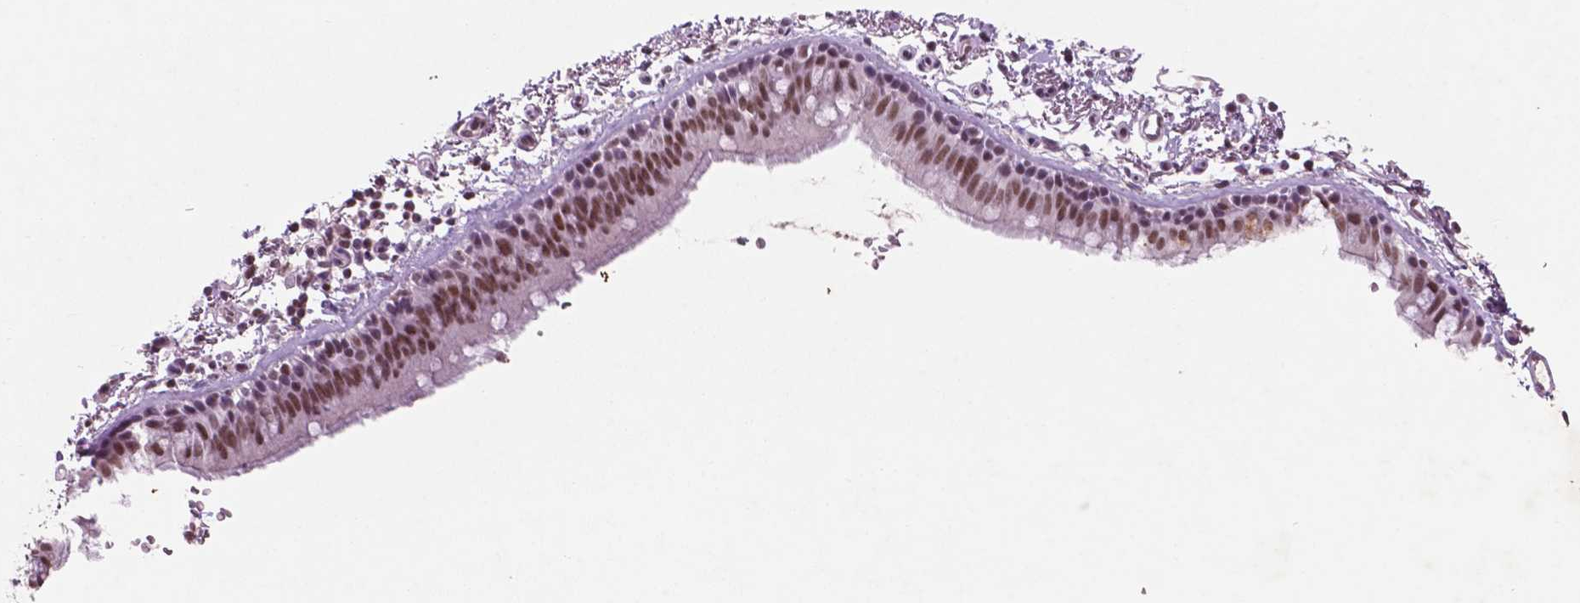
{"staining": {"intensity": "strong", "quantity": ">75%", "location": "nuclear"}, "tissue": "bronchus", "cell_type": "Respiratory epithelial cells", "image_type": "normal", "snomed": [{"axis": "morphology", "description": "Normal tissue, NOS"}, {"axis": "topography", "description": "Lymph node"}, {"axis": "topography", "description": "Bronchus"}], "caption": "IHC micrograph of normal bronchus: bronchus stained using immunohistochemistry (IHC) demonstrates high levels of strong protein expression localized specifically in the nuclear of respiratory epithelial cells, appearing as a nuclear brown color.", "gene": "CTR9", "patient": {"sex": "female", "age": 70}}